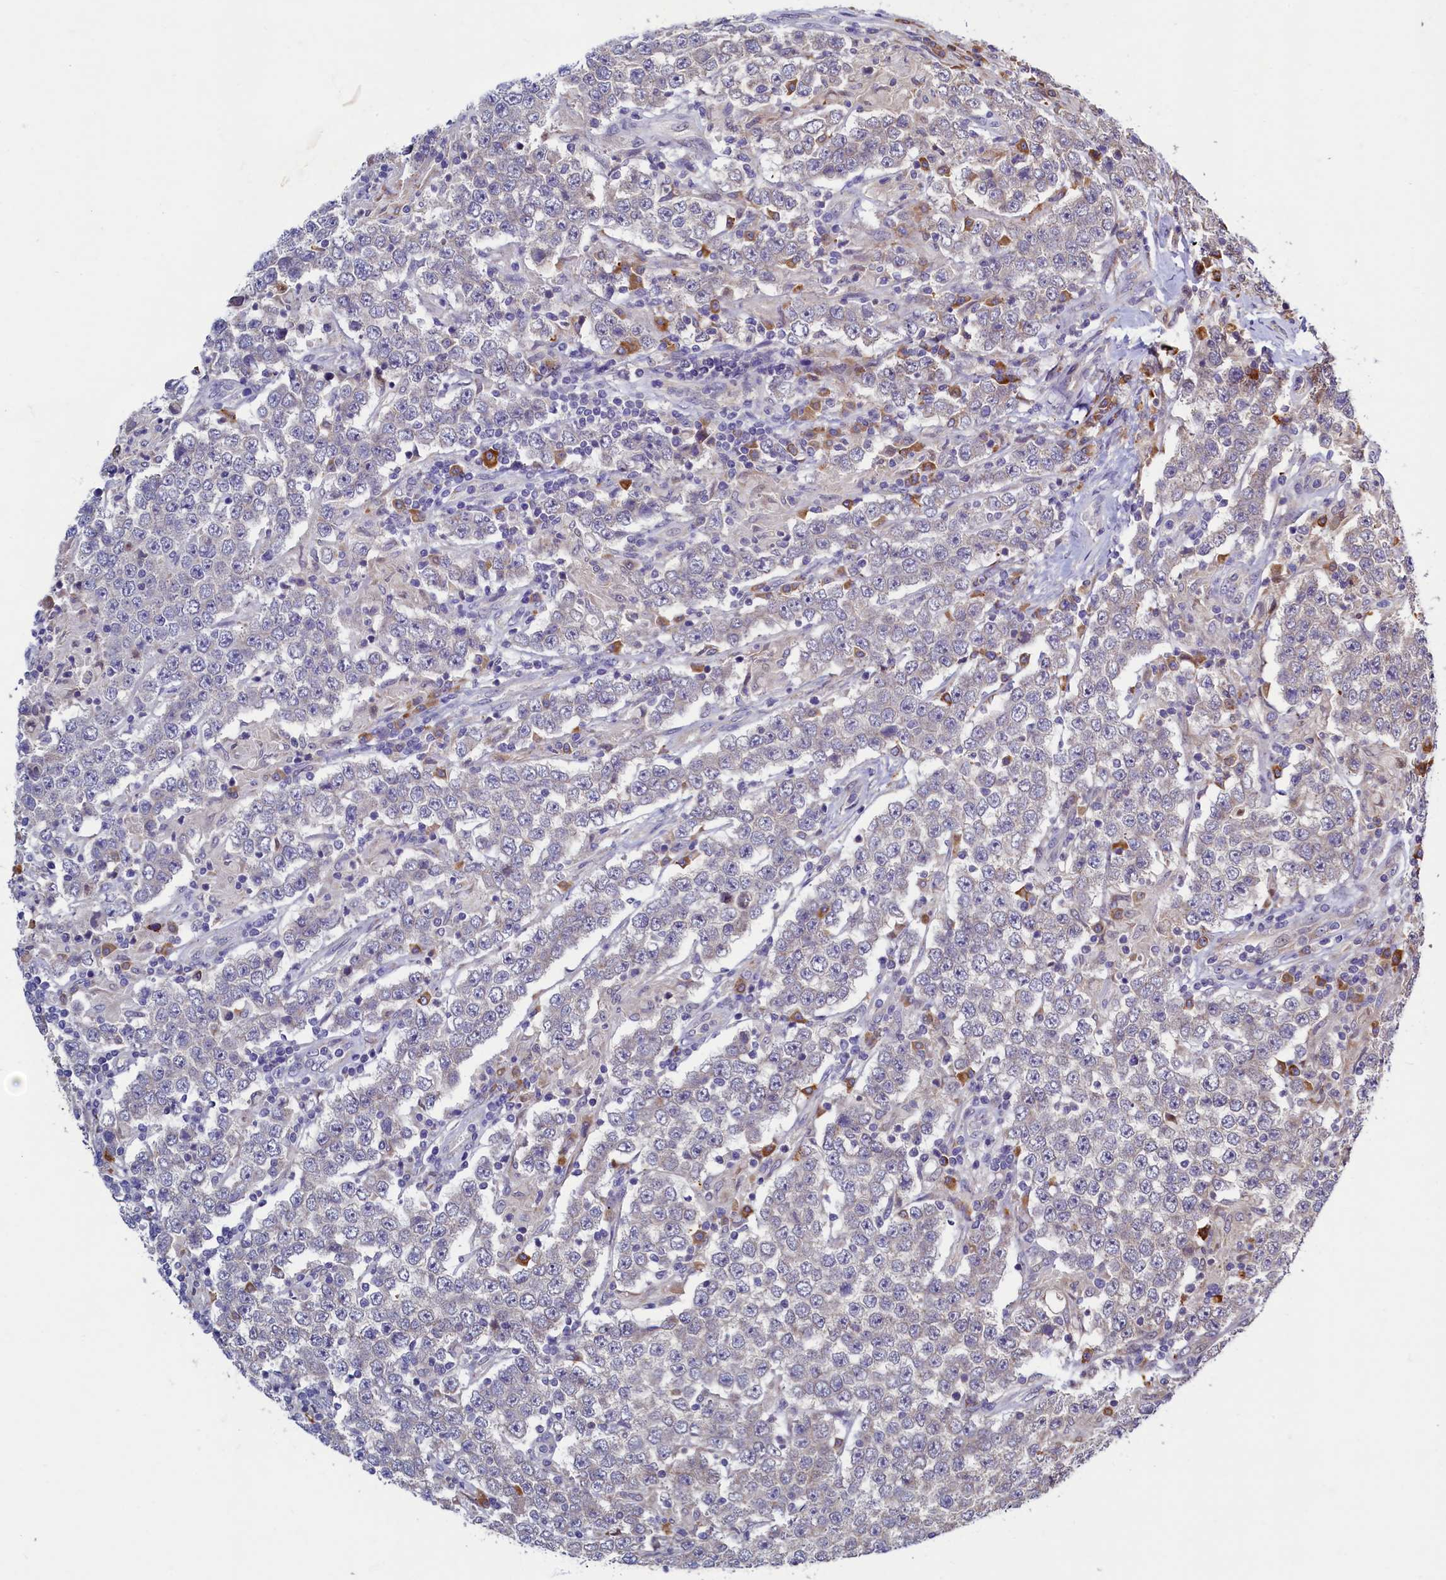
{"staining": {"intensity": "negative", "quantity": "none", "location": "none"}, "tissue": "testis cancer", "cell_type": "Tumor cells", "image_type": "cancer", "snomed": [{"axis": "morphology", "description": "Normal tissue, NOS"}, {"axis": "morphology", "description": "Urothelial carcinoma, High grade"}, {"axis": "morphology", "description": "Seminoma, NOS"}, {"axis": "morphology", "description": "Carcinoma, Embryonal, NOS"}, {"axis": "topography", "description": "Urinary bladder"}, {"axis": "topography", "description": "Testis"}], "caption": "Photomicrograph shows no significant protein staining in tumor cells of embryonal carcinoma (testis).", "gene": "SLC16A14", "patient": {"sex": "male", "age": 41}}